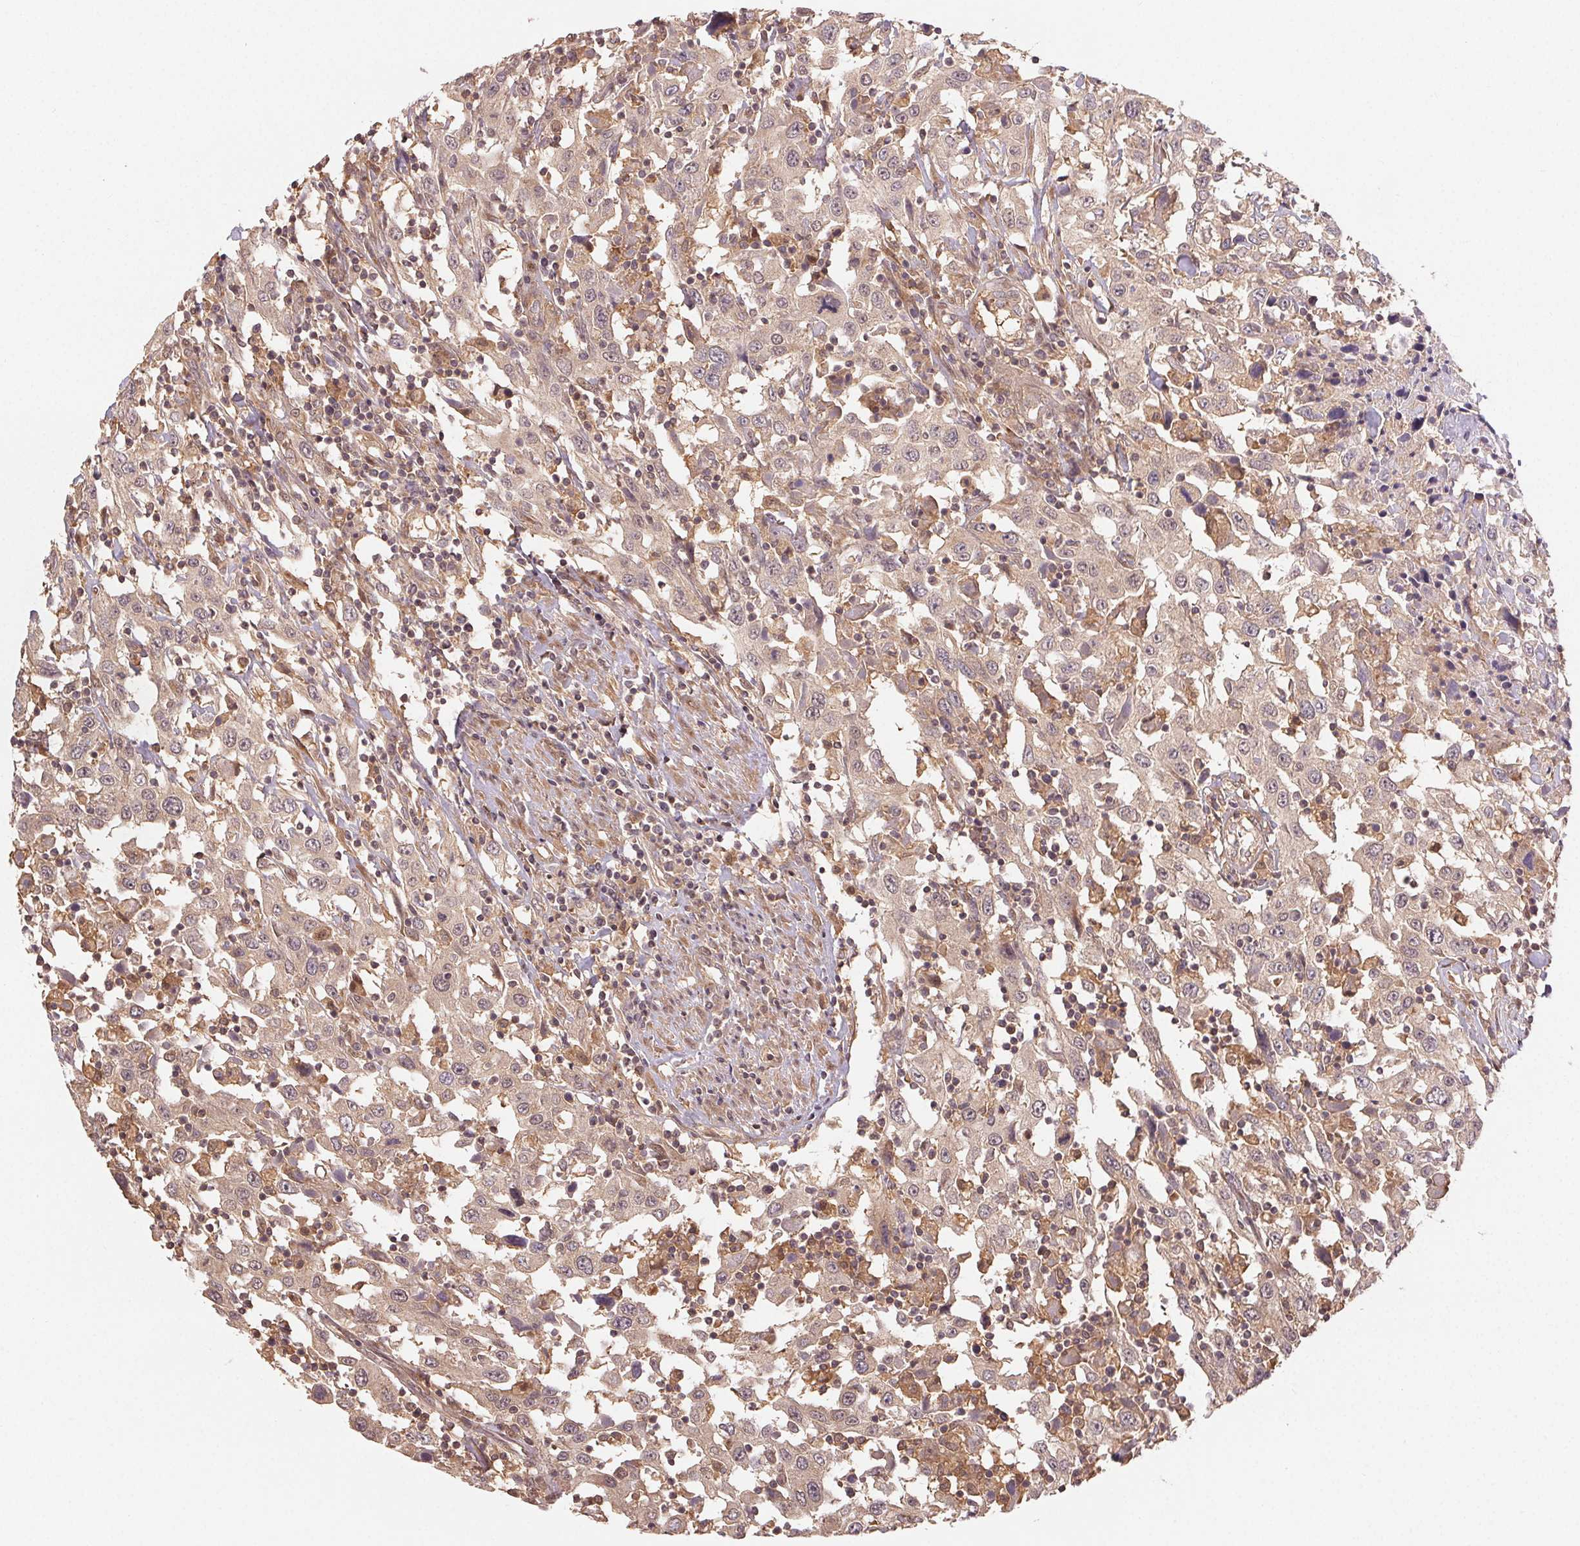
{"staining": {"intensity": "weak", "quantity": ">75%", "location": "cytoplasmic/membranous"}, "tissue": "urothelial cancer", "cell_type": "Tumor cells", "image_type": "cancer", "snomed": [{"axis": "morphology", "description": "Urothelial carcinoma, High grade"}, {"axis": "topography", "description": "Urinary bladder"}], "caption": "Urothelial carcinoma (high-grade) stained with DAB (3,3'-diaminobenzidine) immunohistochemistry (IHC) reveals low levels of weak cytoplasmic/membranous expression in approximately >75% of tumor cells.", "gene": "MAPKAPK2", "patient": {"sex": "male", "age": 61}}